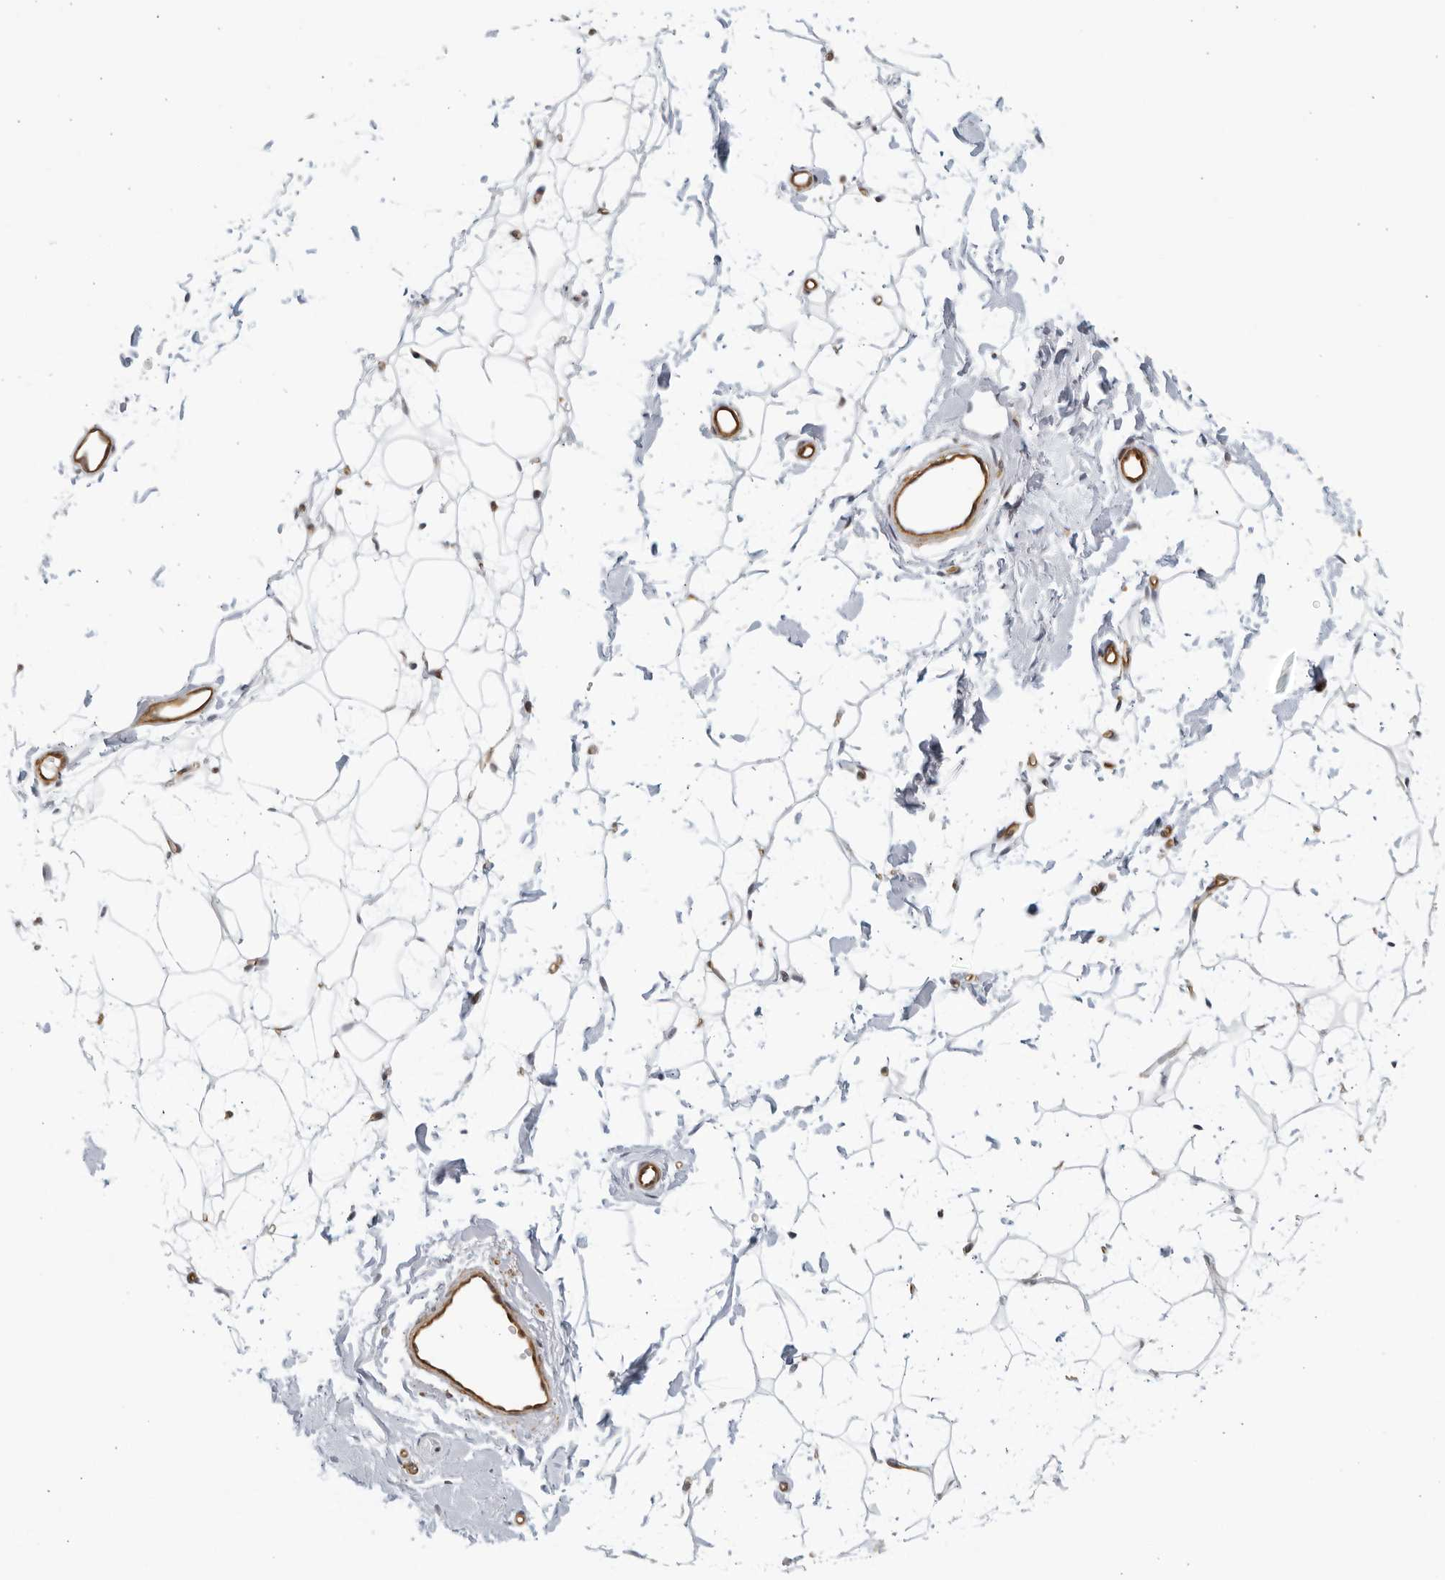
{"staining": {"intensity": "negative", "quantity": "none", "location": "none"}, "tissue": "adipose tissue", "cell_type": "Adipocytes", "image_type": "normal", "snomed": [{"axis": "morphology", "description": "Normal tissue, NOS"}, {"axis": "topography", "description": "Breast"}], "caption": "Immunohistochemistry (IHC) of benign adipose tissue demonstrates no expression in adipocytes.", "gene": "SERTAD4", "patient": {"sex": "female", "age": 23}}